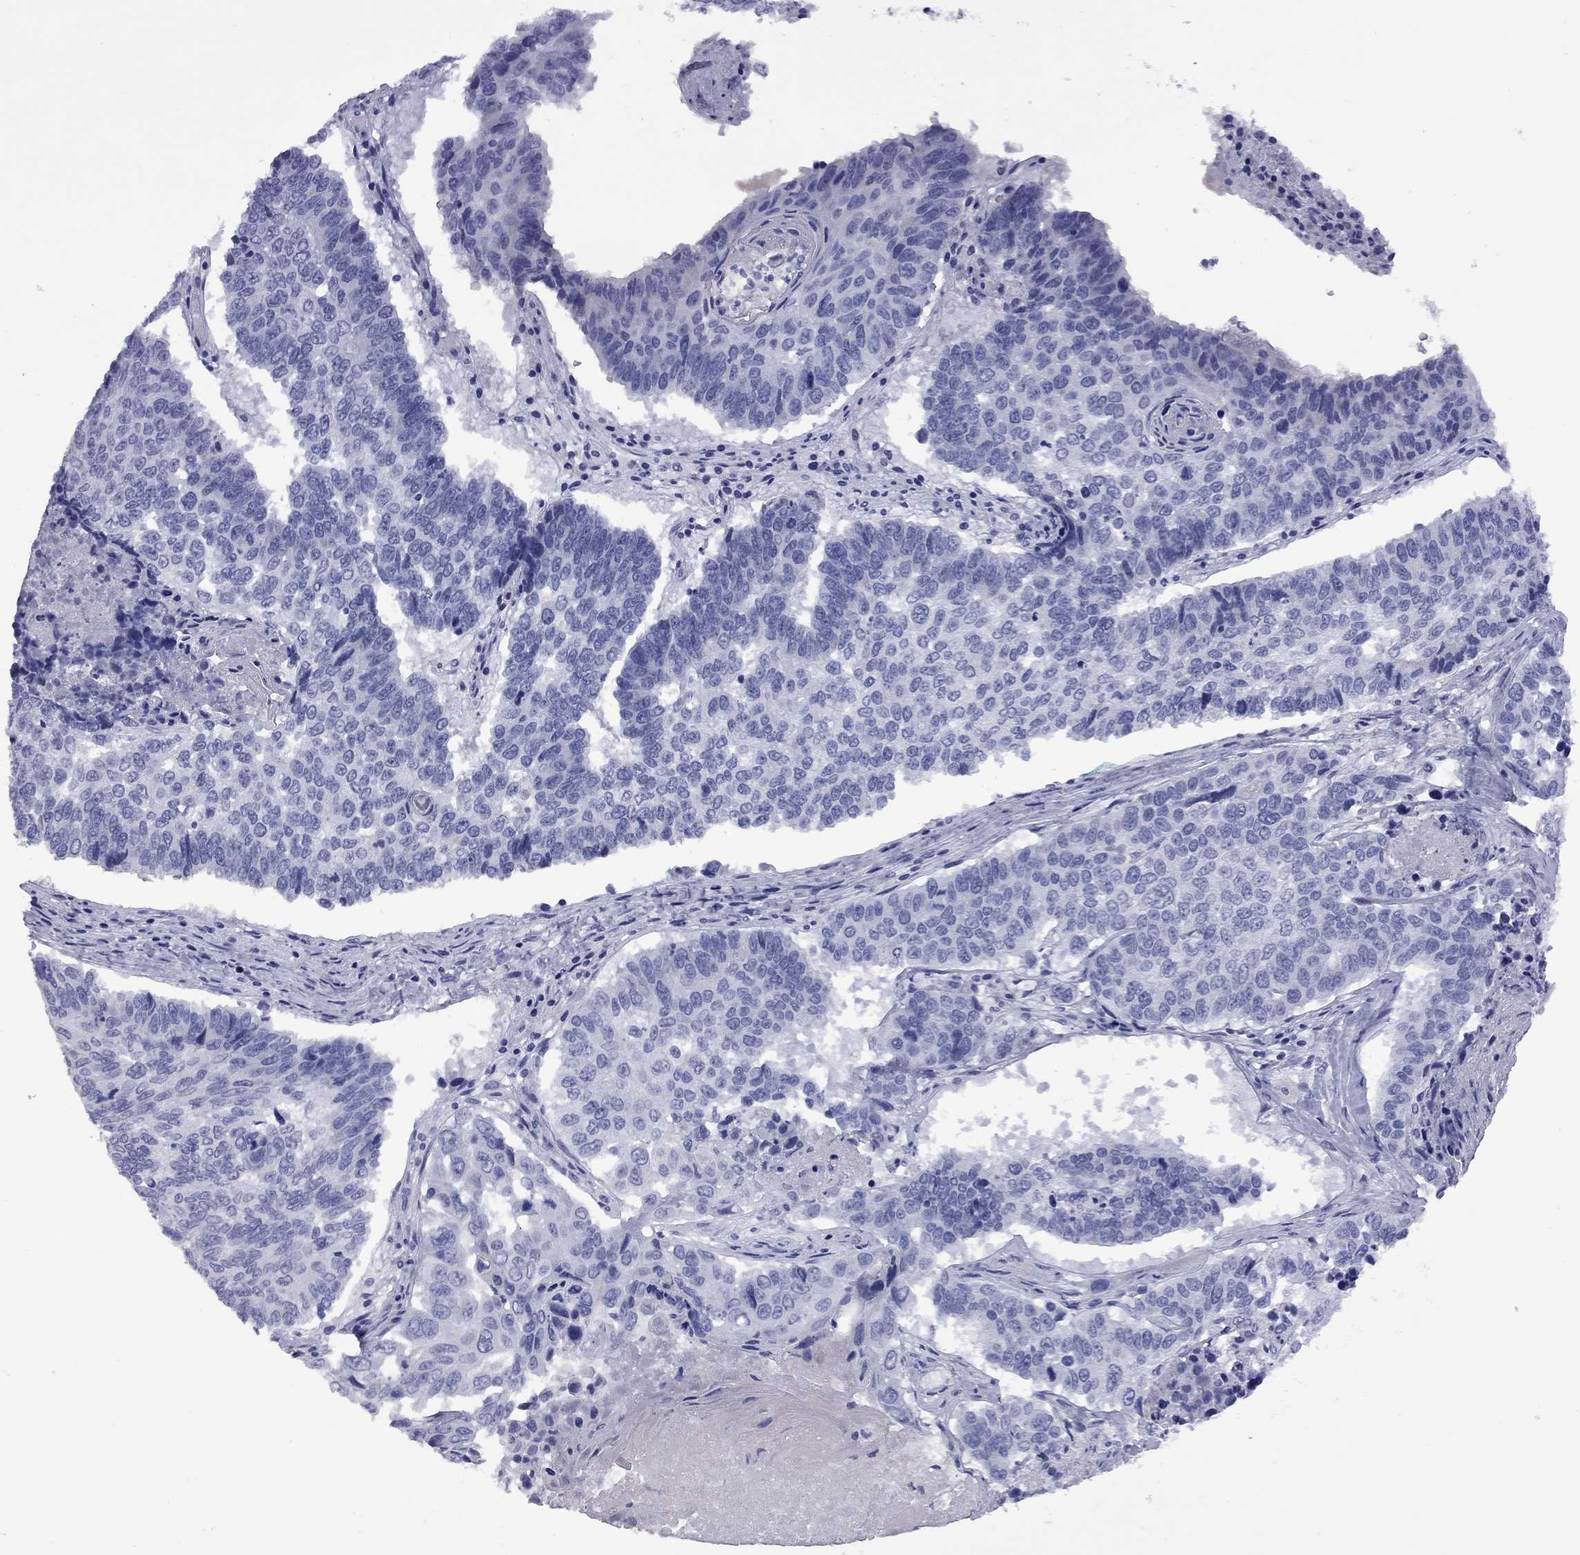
{"staining": {"intensity": "negative", "quantity": "none", "location": "none"}, "tissue": "lung cancer", "cell_type": "Tumor cells", "image_type": "cancer", "snomed": [{"axis": "morphology", "description": "Squamous cell carcinoma, NOS"}, {"axis": "topography", "description": "Lung"}], "caption": "Immunohistochemistry of human lung cancer (squamous cell carcinoma) displays no expression in tumor cells.", "gene": "EPPIN", "patient": {"sex": "male", "age": 73}}